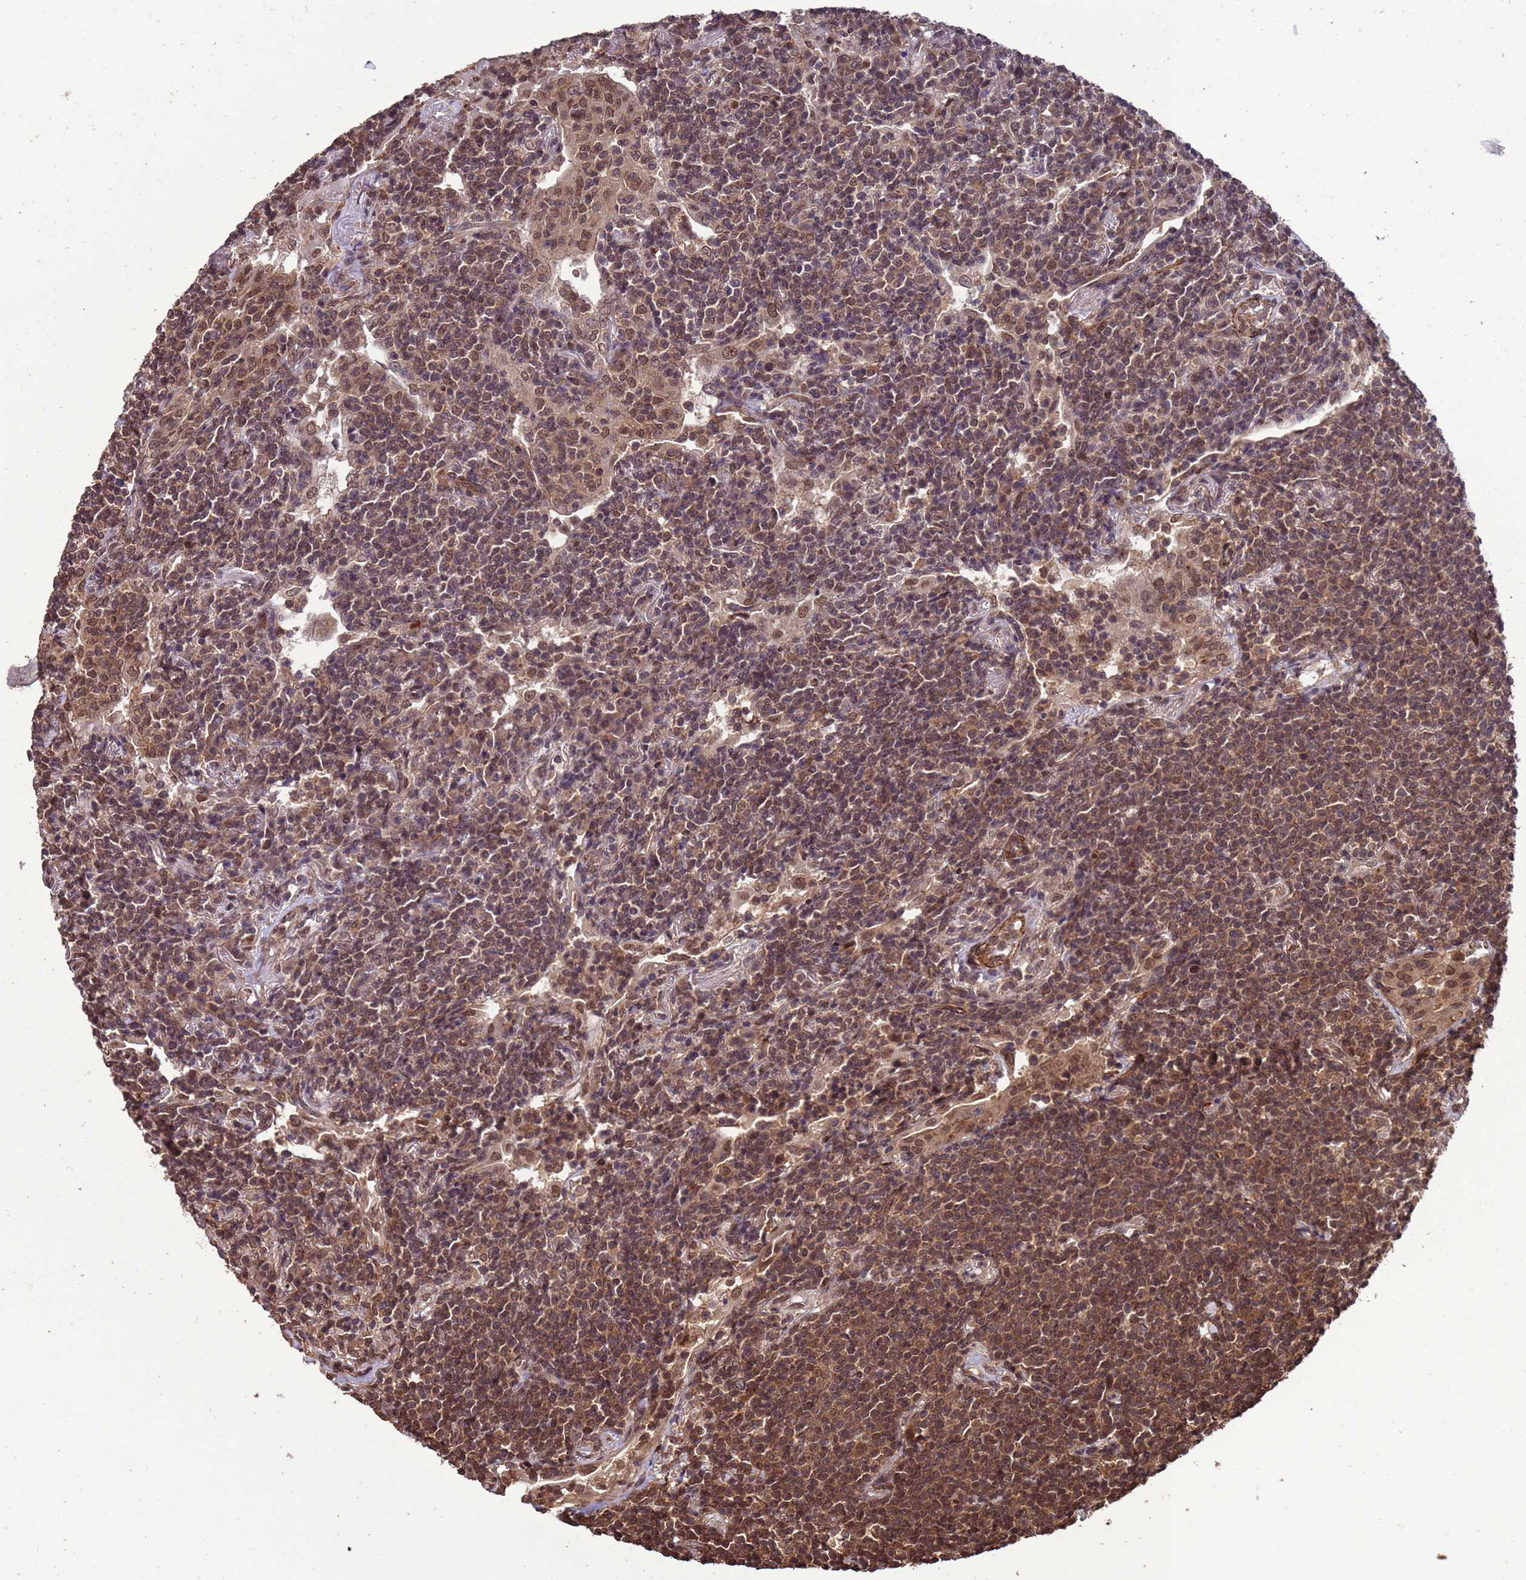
{"staining": {"intensity": "moderate", "quantity": ">75%", "location": "cytoplasmic/membranous,nuclear"}, "tissue": "lymphoma", "cell_type": "Tumor cells", "image_type": "cancer", "snomed": [{"axis": "morphology", "description": "Malignant lymphoma, non-Hodgkin's type, Low grade"}, {"axis": "topography", "description": "Lung"}], "caption": "A medium amount of moderate cytoplasmic/membranous and nuclear expression is appreciated in about >75% of tumor cells in lymphoma tissue. (Brightfield microscopy of DAB IHC at high magnification).", "gene": "VSTM4", "patient": {"sex": "female", "age": 71}}